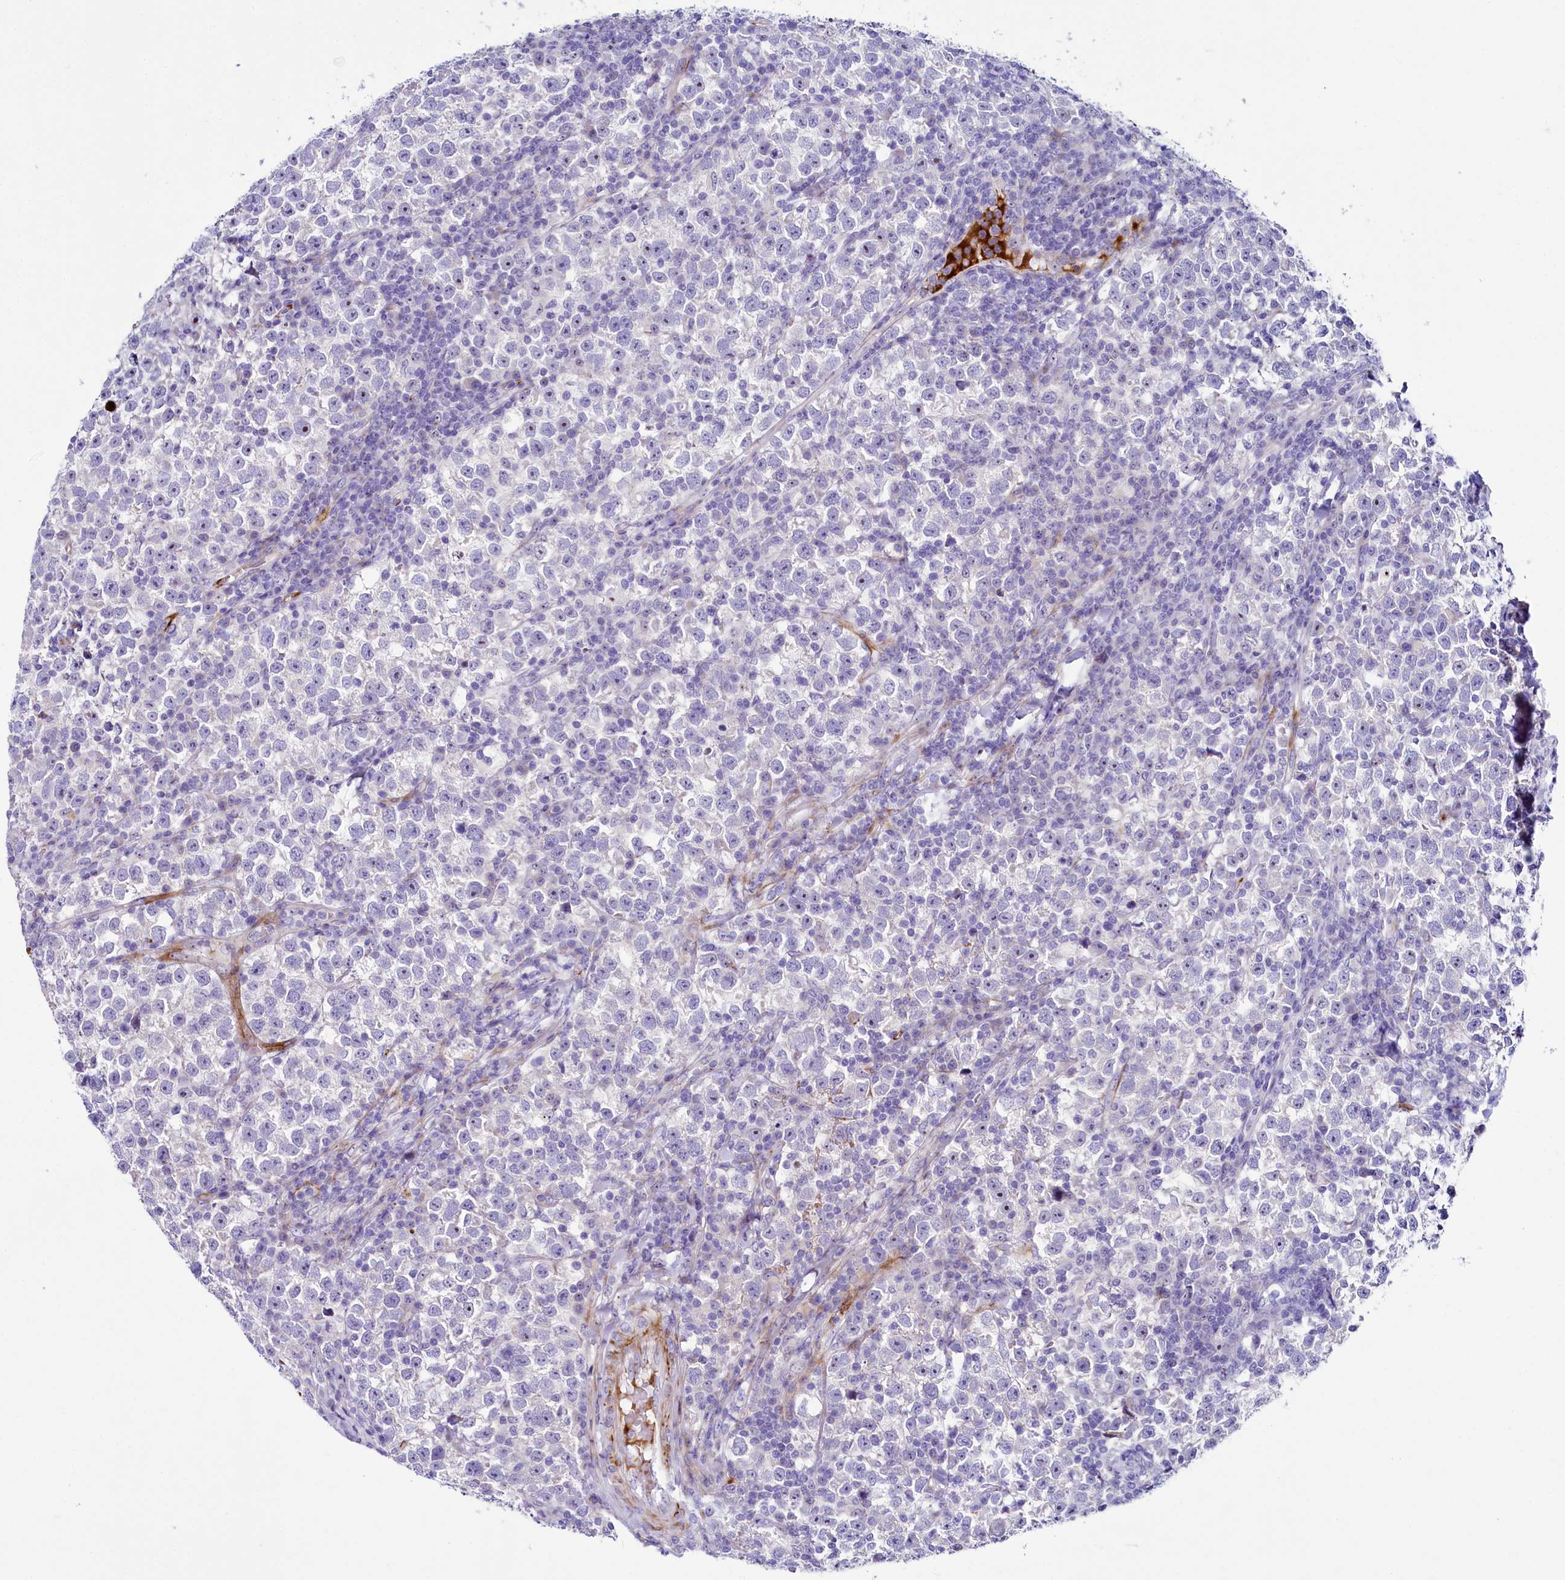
{"staining": {"intensity": "negative", "quantity": "none", "location": "none"}, "tissue": "testis cancer", "cell_type": "Tumor cells", "image_type": "cancer", "snomed": [{"axis": "morphology", "description": "Normal tissue, NOS"}, {"axis": "morphology", "description": "Seminoma, NOS"}, {"axis": "topography", "description": "Testis"}], "caption": "A micrograph of testis cancer (seminoma) stained for a protein reveals no brown staining in tumor cells.", "gene": "SH3TC2", "patient": {"sex": "male", "age": 43}}